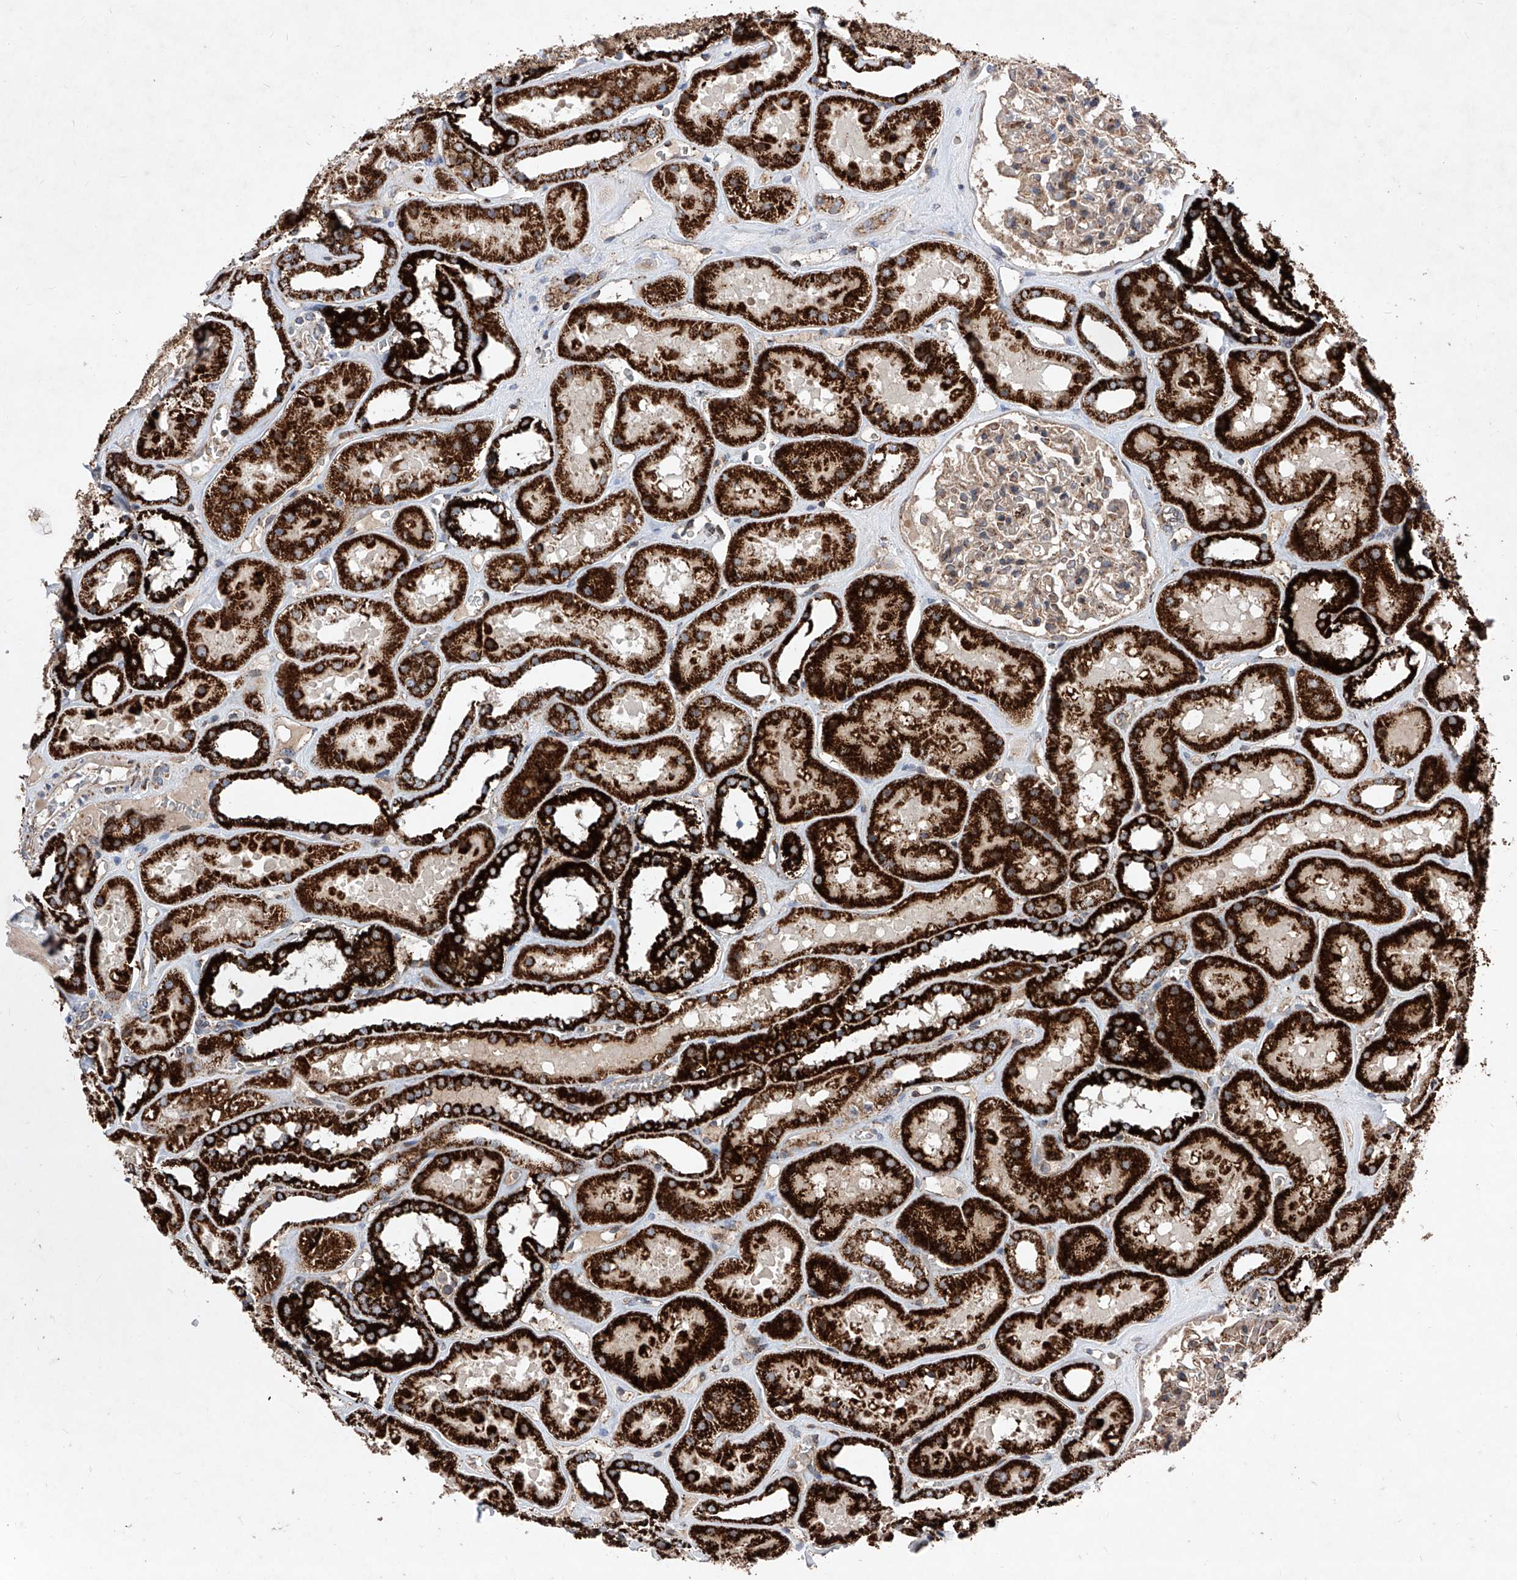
{"staining": {"intensity": "weak", "quantity": ">75%", "location": "cytoplasmic/membranous"}, "tissue": "kidney", "cell_type": "Cells in glomeruli", "image_type": "normal", "snomed": [{"axis": "morphology", "description": "Normal tissue, NOS"}, {"axis": "topography", "description": "Kidney"}], "caption": "An image showing weak cytoplasmic/membranous positivity in approximately >75% of cells in glomeruli in unremarkable kidney, as visualized by brown immunohistochemical staining.", "gene": "SEMA6A", "patient": {"sex": "female", "age": 41}}